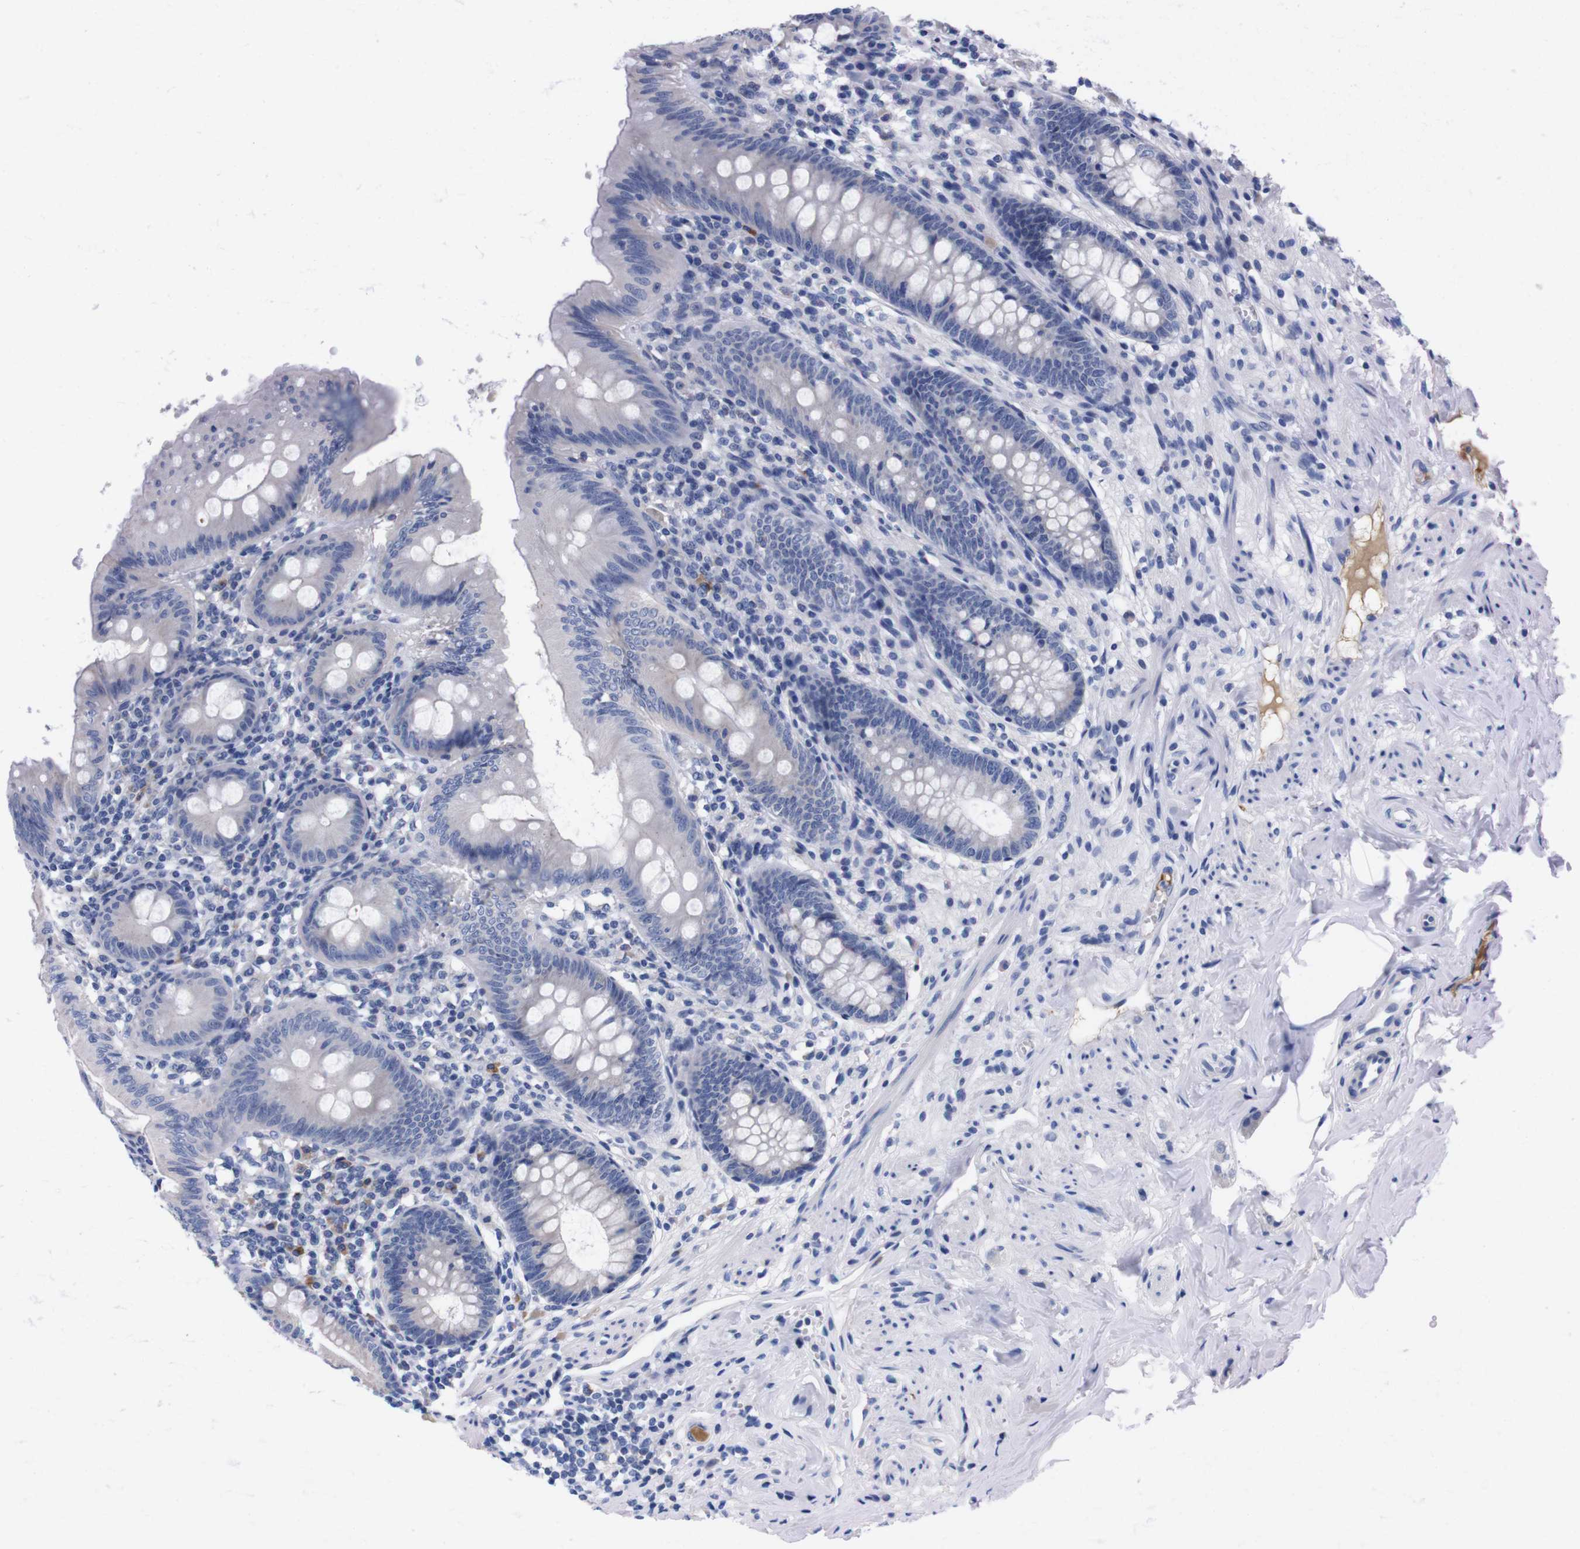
{"staining": {"intensity": "negative", "quantity": "none", "location": "none"}, "tissue": "appendix", "cell_type": "Glandular cells", "image_type": "normal", "snomed": [{"axis": "morphology", "description": "Normal tissue, NOS"}, {"axis": "topography", "description": "Appendix"}], "caption": "This is an immunohistochemistry (IHC) image of benign appendix. There is no expression in glandular cells.", "gene": "FAM210A", "patient": {"sex": "male", "age": 56}}